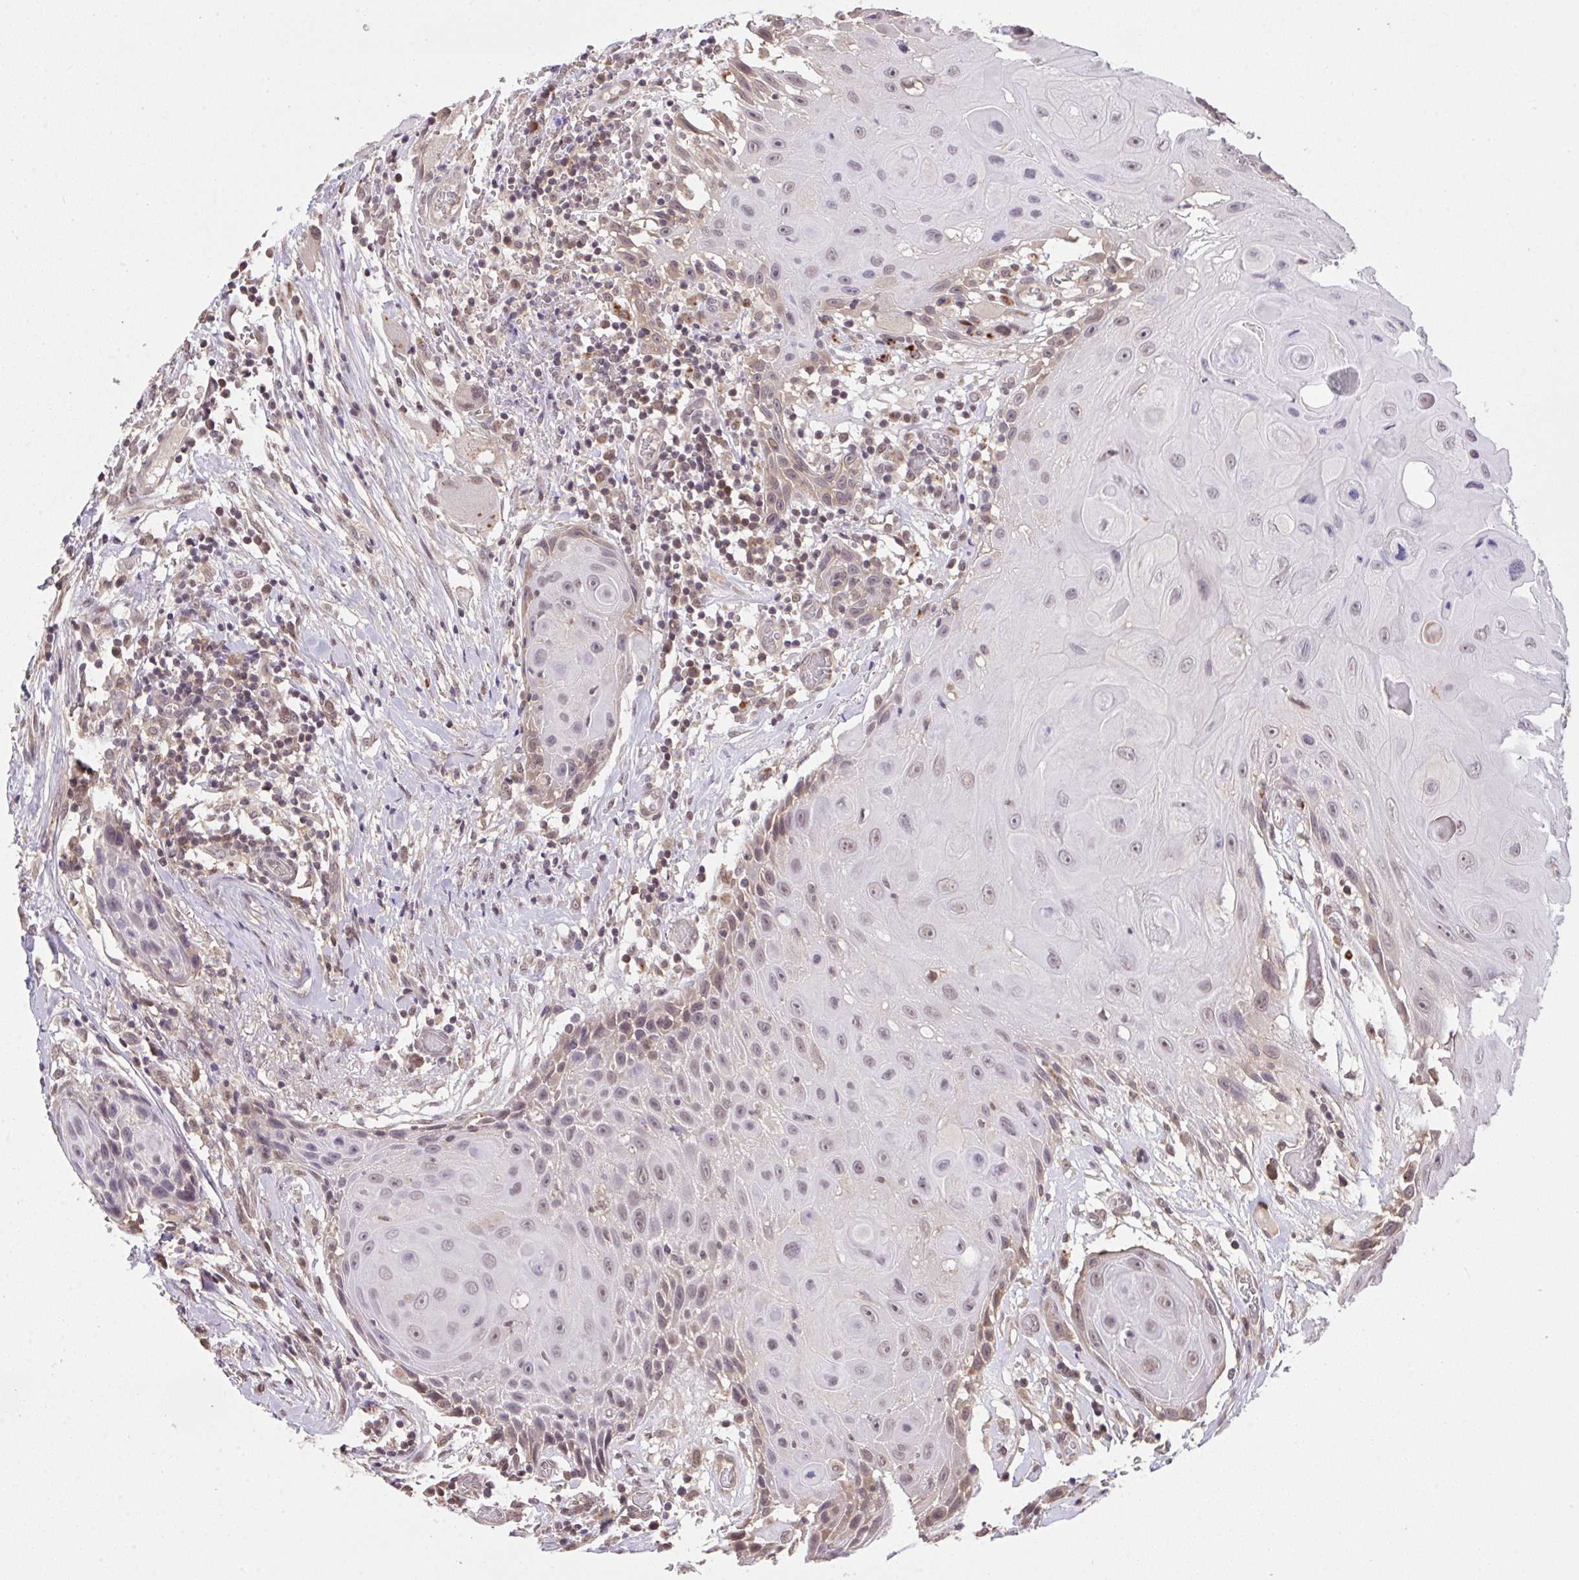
{"staining": {"intensity": "moderate", "quantity": "25%-75%", "location": "cytoplasmic/membranous,nuclear"}, "tissue": "head and neck cancer", "cell_type": "Tumor cells", "image_type": "cancer", "snomed": [{"axis": "morphology", "description": "Squamous cell carcinoma, NOS"}, {"axis": "topography", "description": "Oral tissue"}, {"axis": "topography", "description": "Head-Neck"}], "caption": "The image exhibits immunohistochemical staining of head and neck squamous cell carcinoma. There is moderate cytoplasmic/membranous and nuclear staining is seen in approximately 25%-75% of tumor cells.", "gene": "C12orf57", "patient": {"sex": "male", "age": 49}}